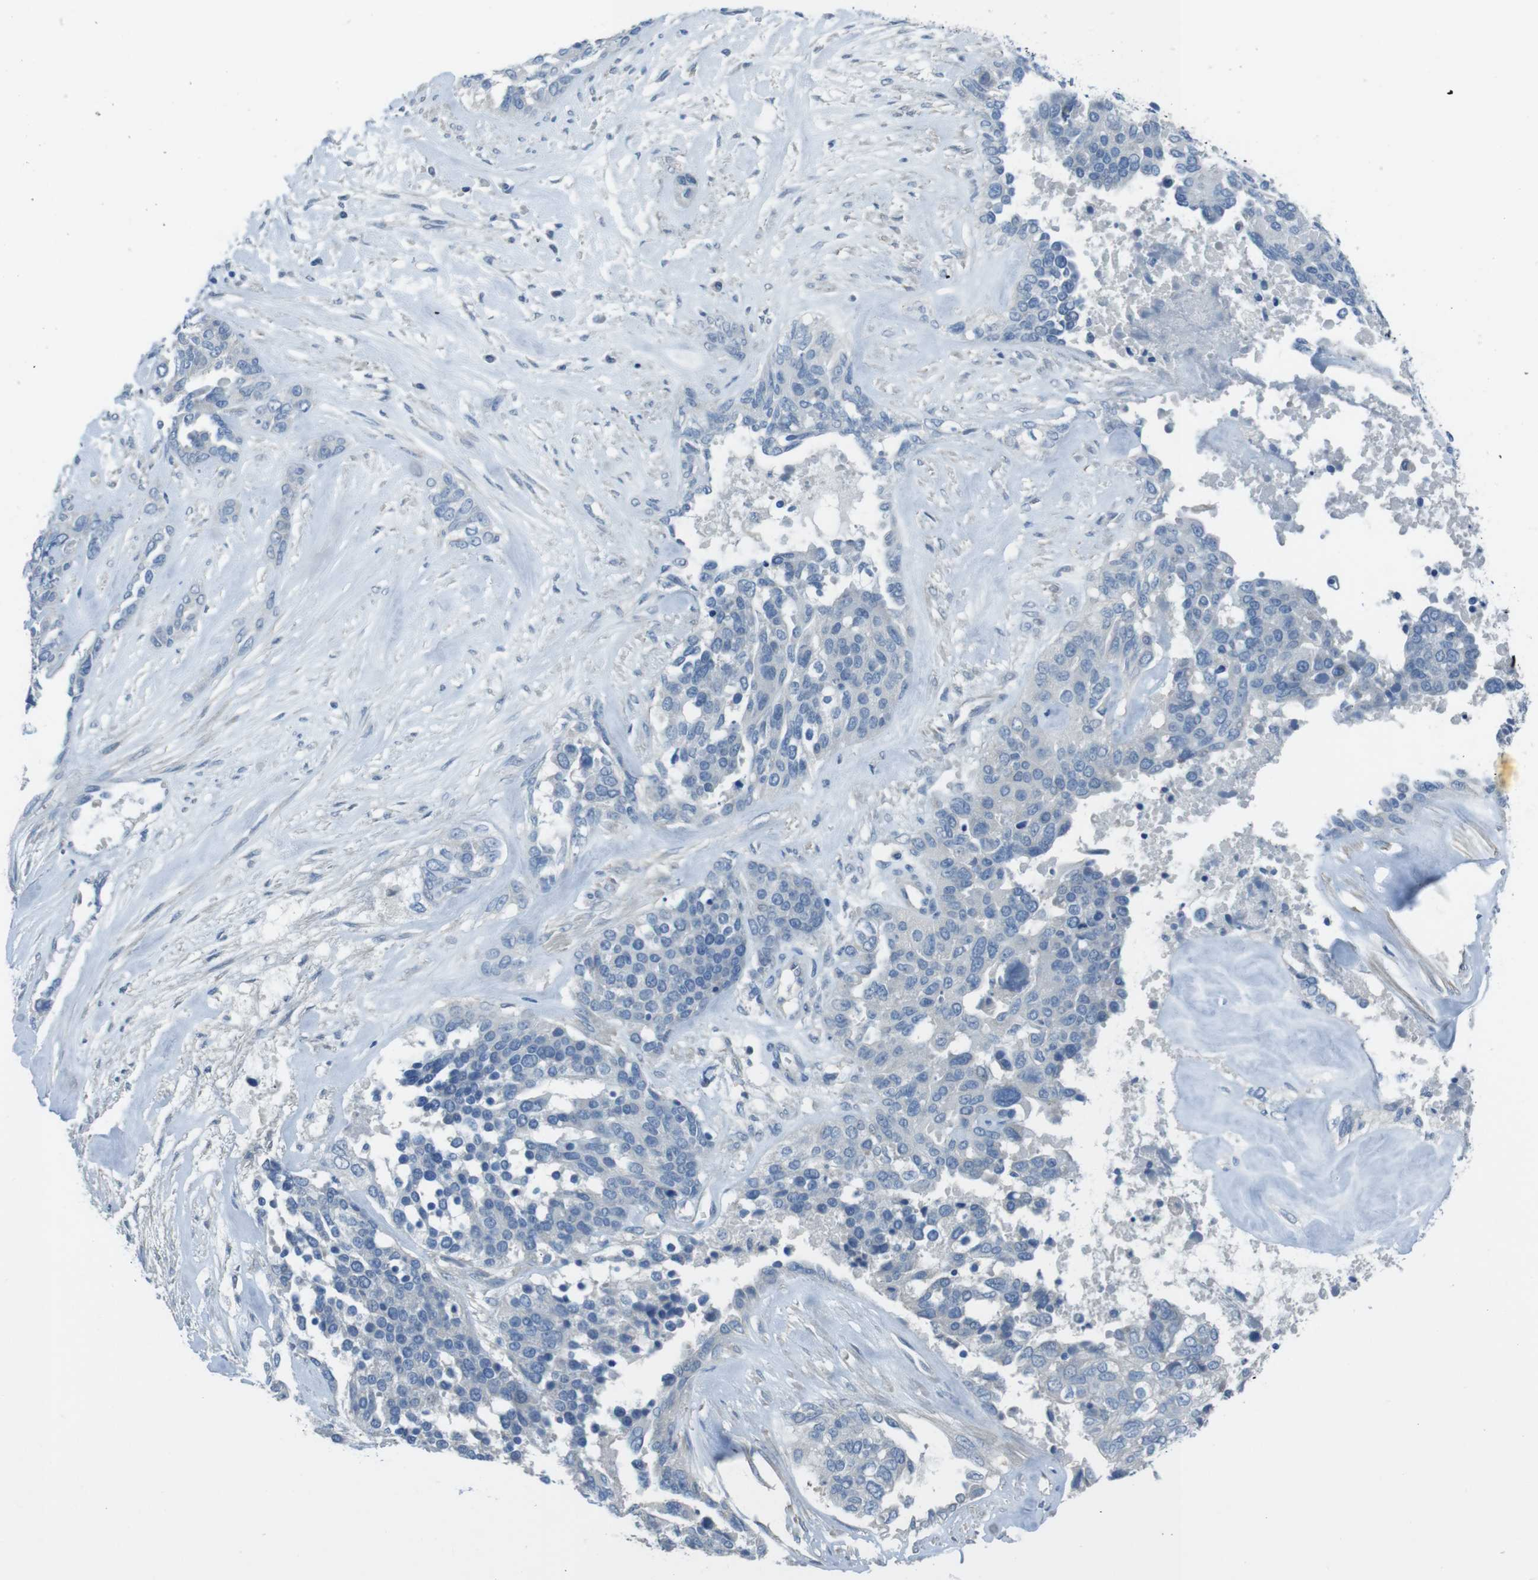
{"staining": {"intensity": "negative", "quantity": "none", "location": "none"}, "tissue": "ovarian cancer", "cell_type": "Tumor cells", "image_type": "cancer", "snomed": [{"axis": "morphology", "description": "Cystadenocarcinoma, serous, NOS"}, {"axis": "topography", "description": "Ovary"}], "caption": "High power microscopy photomicrograph of an immunohistochemistry micrograph of ovarian cancer (serous cystadenocarcinoma), revealing no significant staining in tumor cells. The staining was performed using DAB (3,3'-diaminobenzidine) to visualize the protein expression in brown, while the nuclei were stained in blue with hematoxylin (Magnification: 20x).", "gene": "CYP2C8", "patient": {"sex": "female", "age": 44}}